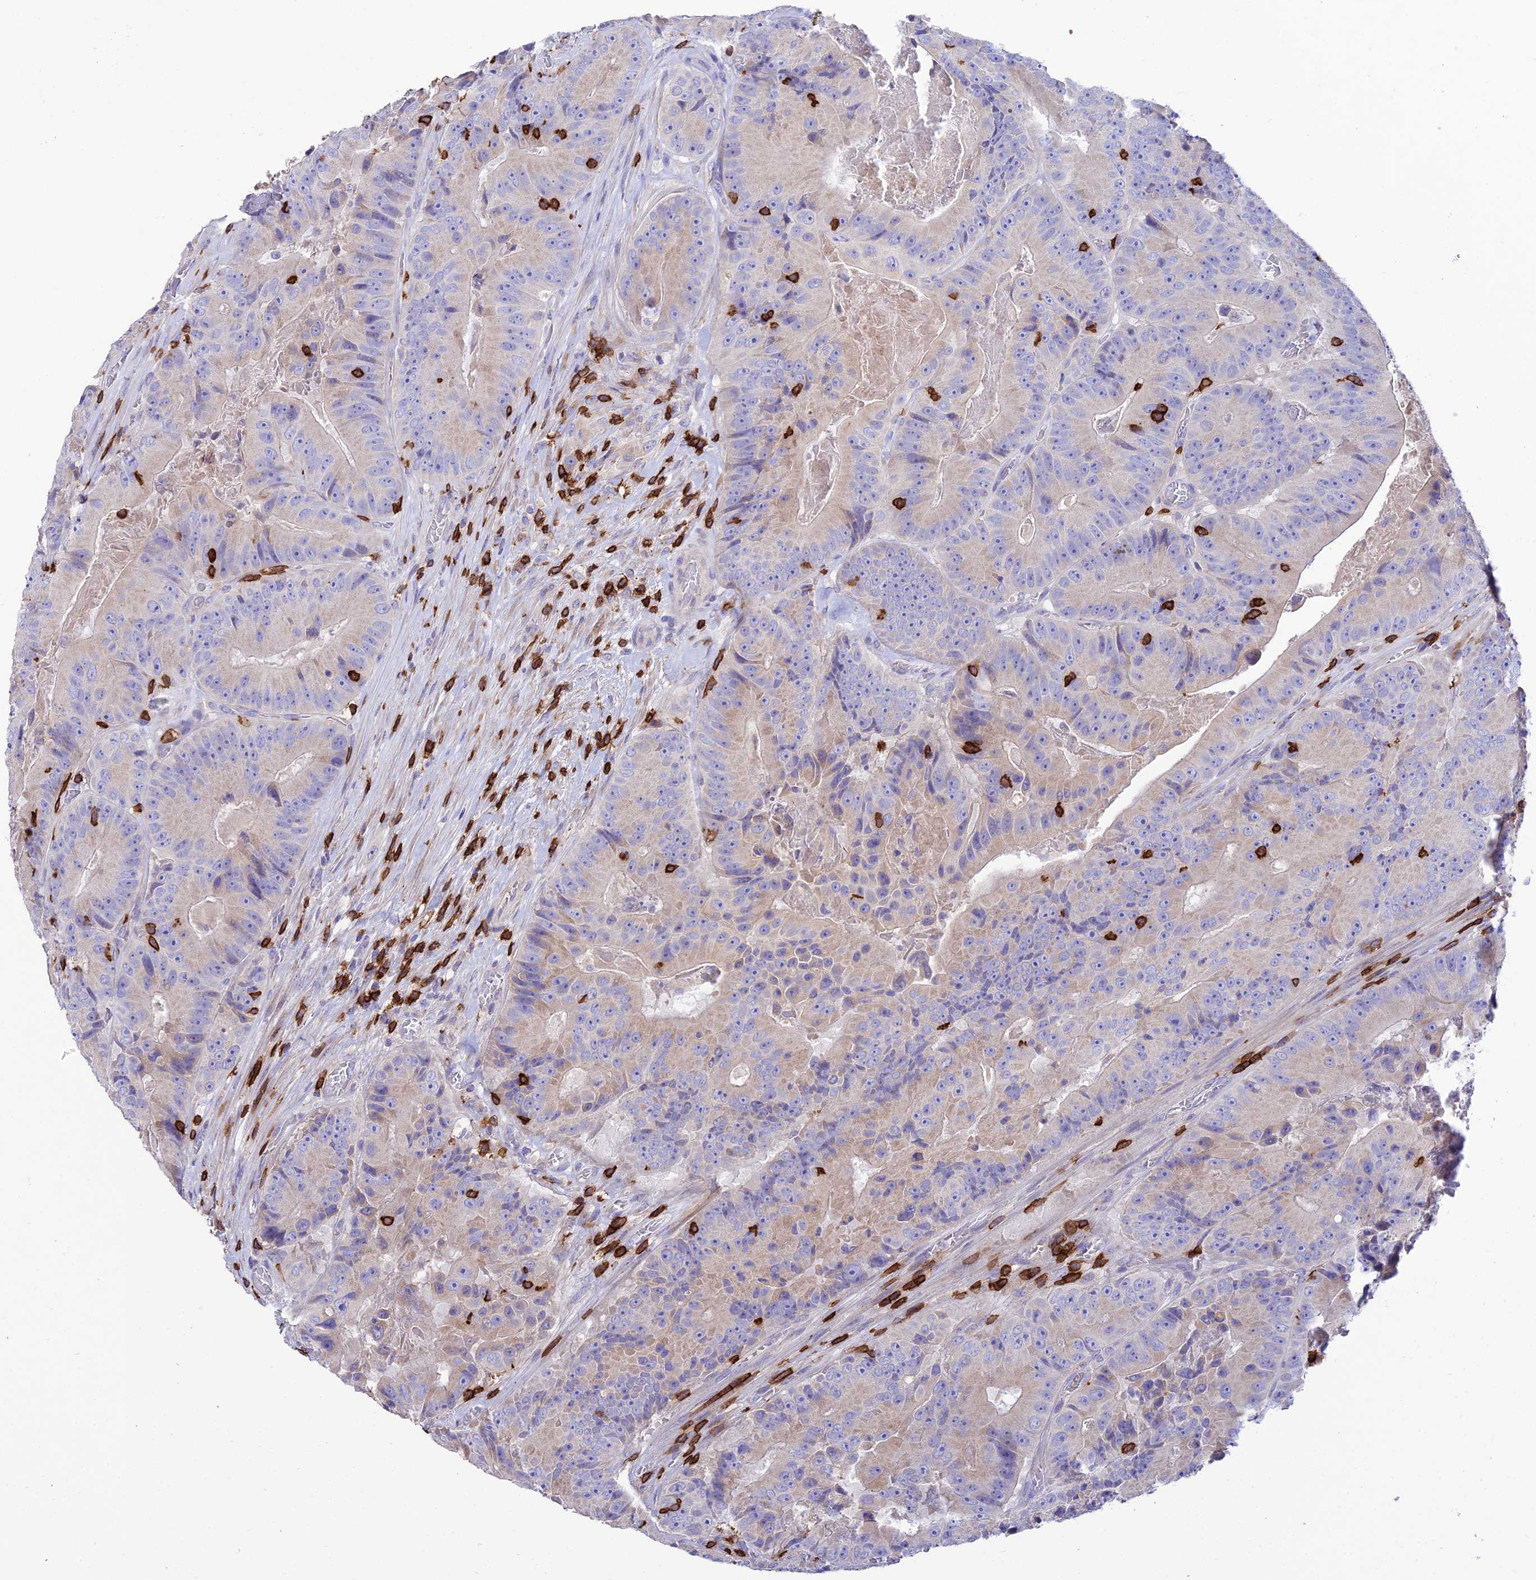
{"staining": {"intensity": "negative", "quantity": "none", "location": "none"}, "tissue": "colorectal cancer", "cell_type": "Tumor cells", "image_type": "cancer", "snomed": [{"axis": "morphology", "description": "Adenocarcinoma, NOS"}, {"axis": "topography", "description": "Colon"}], "caption": "High magnification brightfield microscopy of colorectal cancer stained with DAB (3,3'-diaminobenzidine) (brown) and counterstained with hematoxylin (blue): tumor cells show no significant staining.", "gene": "PTPRCAP", "patient": {"sex": "female", "age": 86}}